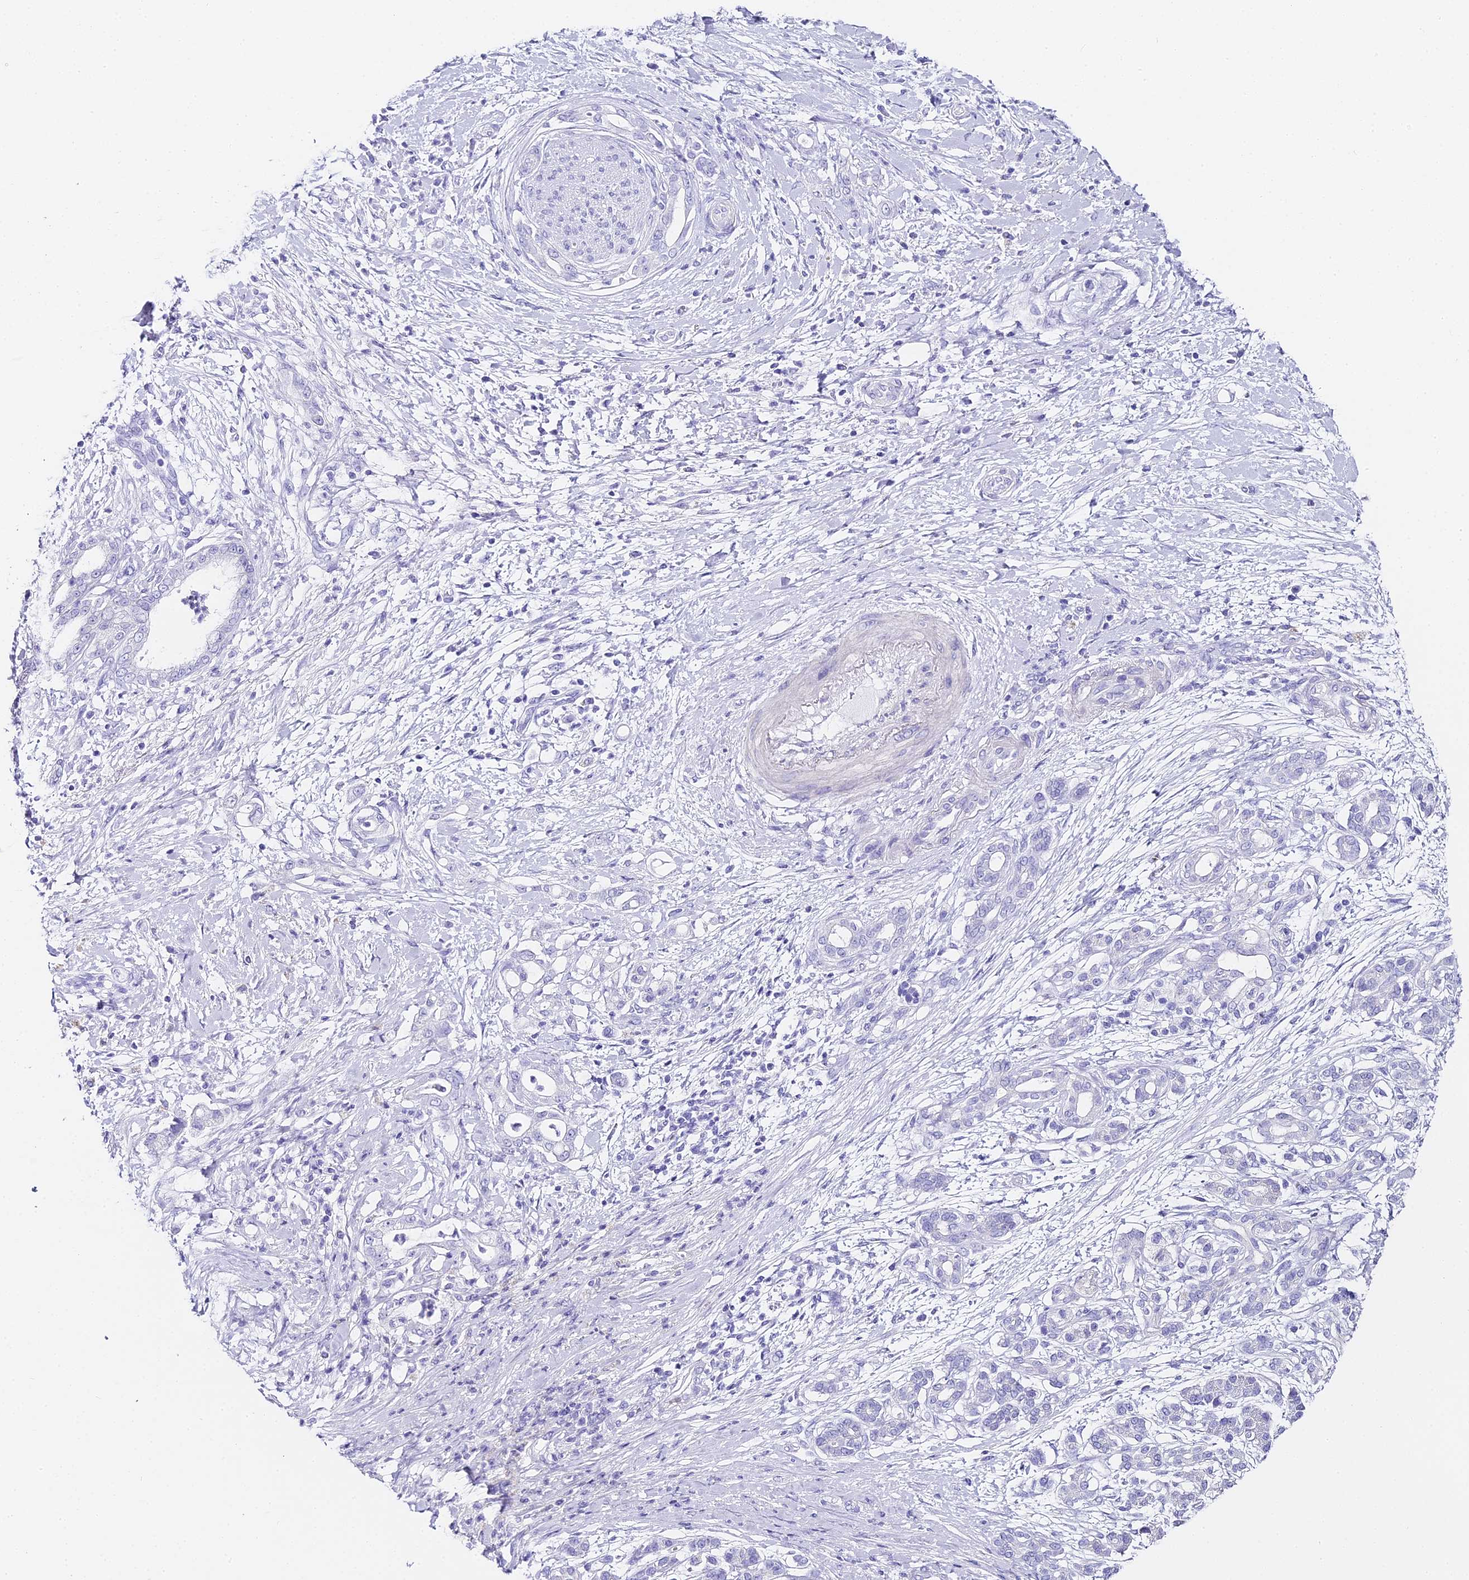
{"staining": {"intensity": "negative", "quantity": "none", "location": "none"}, "tissue": "pancreatic cancer", "cell_type": "Tumor cells", "image_type": "cancer", "snomed": [{"axis": "morphology", "description": "Adenocarcinoma, NOS"}, {"axis": "topography", "description": "Pancreas"}], "caption": "This micrograph is of pancreatic cancer (adenocarcinoma) stained with immunohistochemistry (IHC) to label a protein in brown with the nuclei are counter-stained blue. There is no staining in tumor cells.", "gene": "ABHD14A-ACY1", "patient": {"sex": "female", "age": 55}}